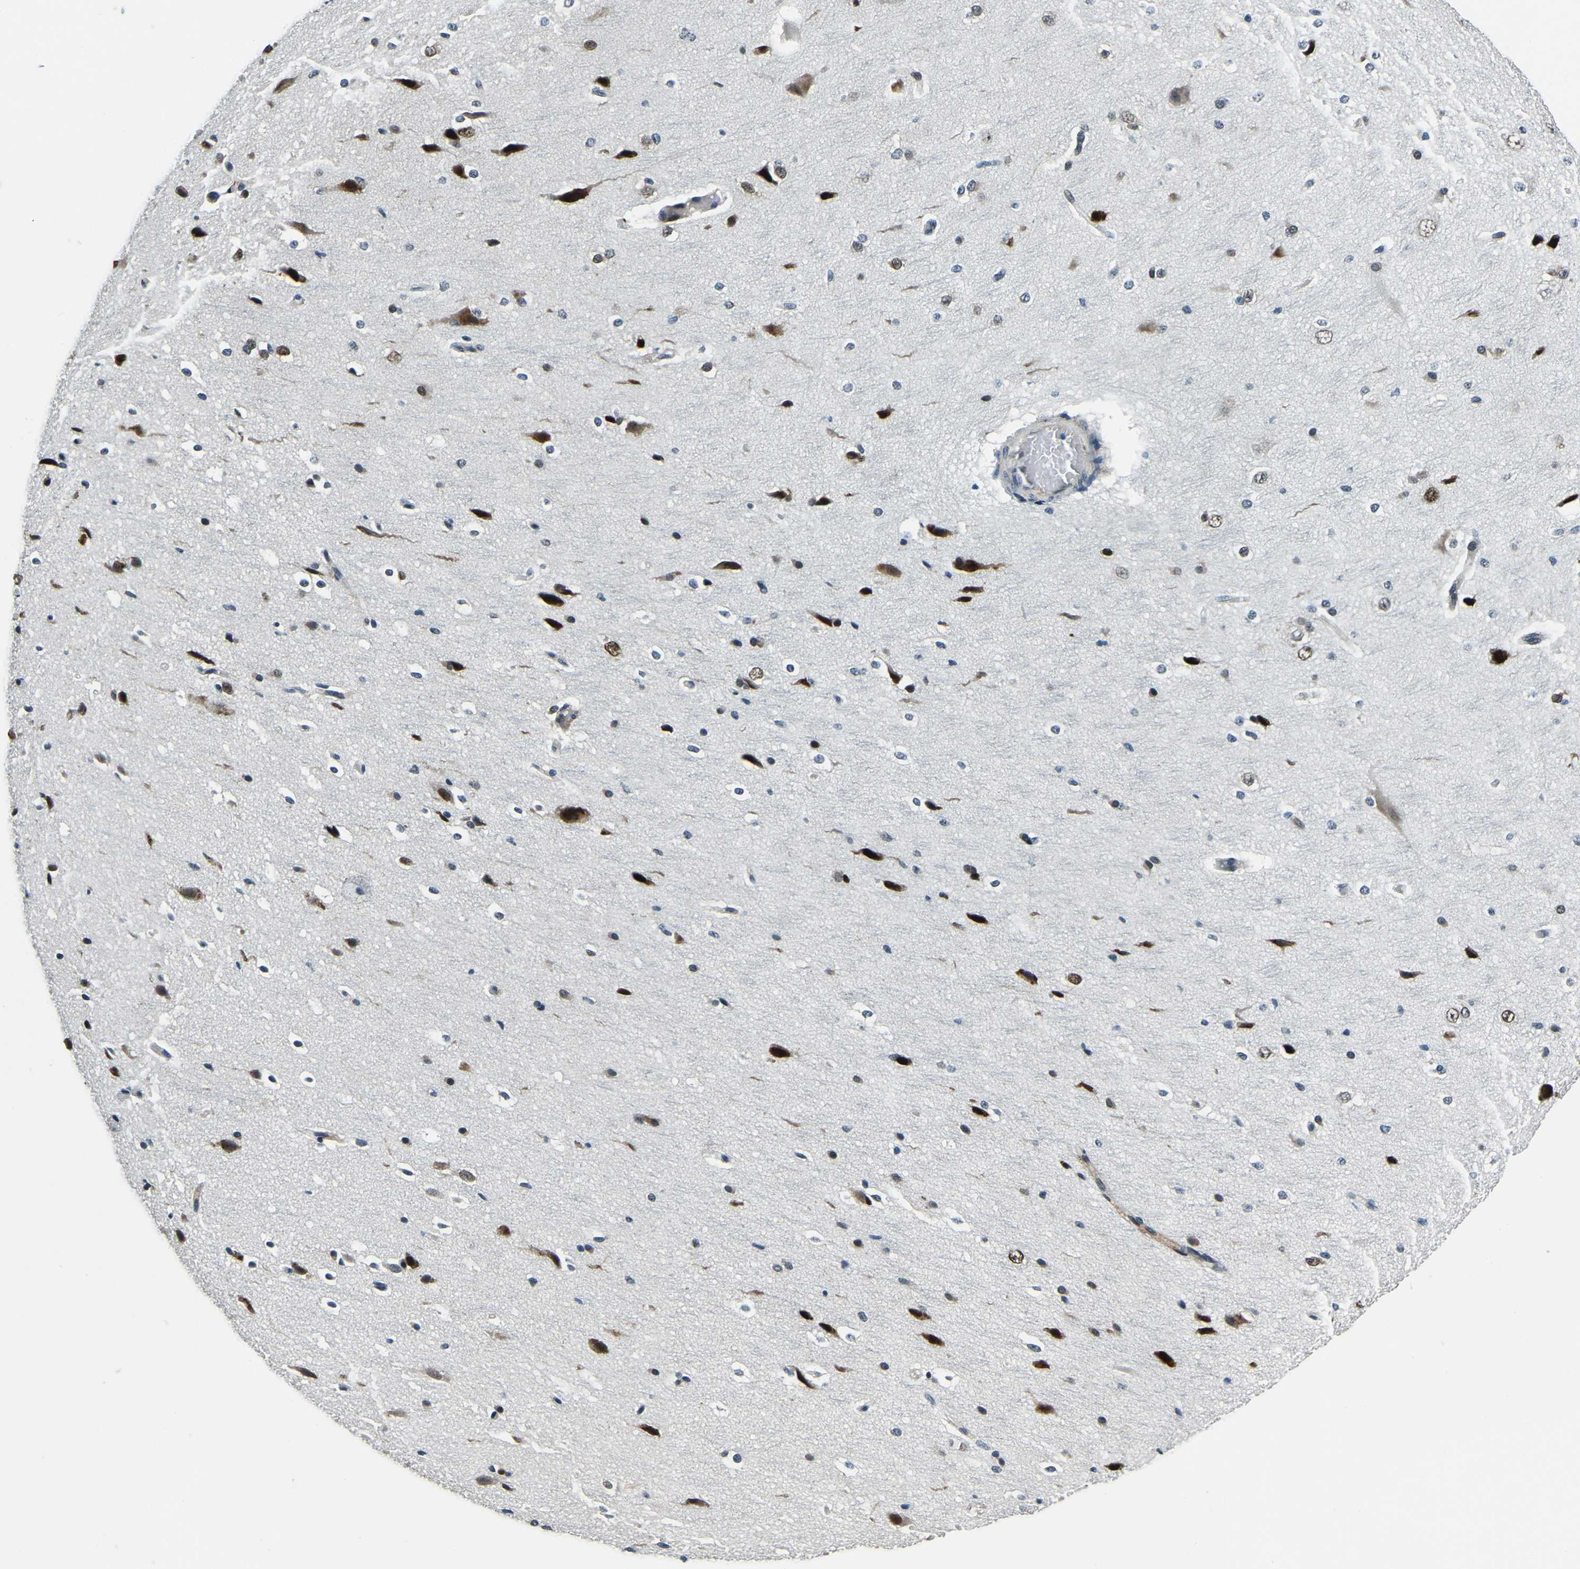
{"staining": {"intensity": "negative", "quantity": "none", "location": "none"}, "tissue": "cerebral cortex", "cell_type": "Endothelial cells", "image_type": "normal", "snomed": [{"axis": "morphology", "description": "Normal tissue, NOS"}, {"axis": "morphology", "description": "Developmental malformation"}, {"axis": "topography", "description": "Cerebral cortex"}], "caption": "Immunohistochemistry of unremarkable cerebral cortex reveals no staining in endothelial cells.", "gene": "ING2", "patient": {"sex": "female", "age": 30}}